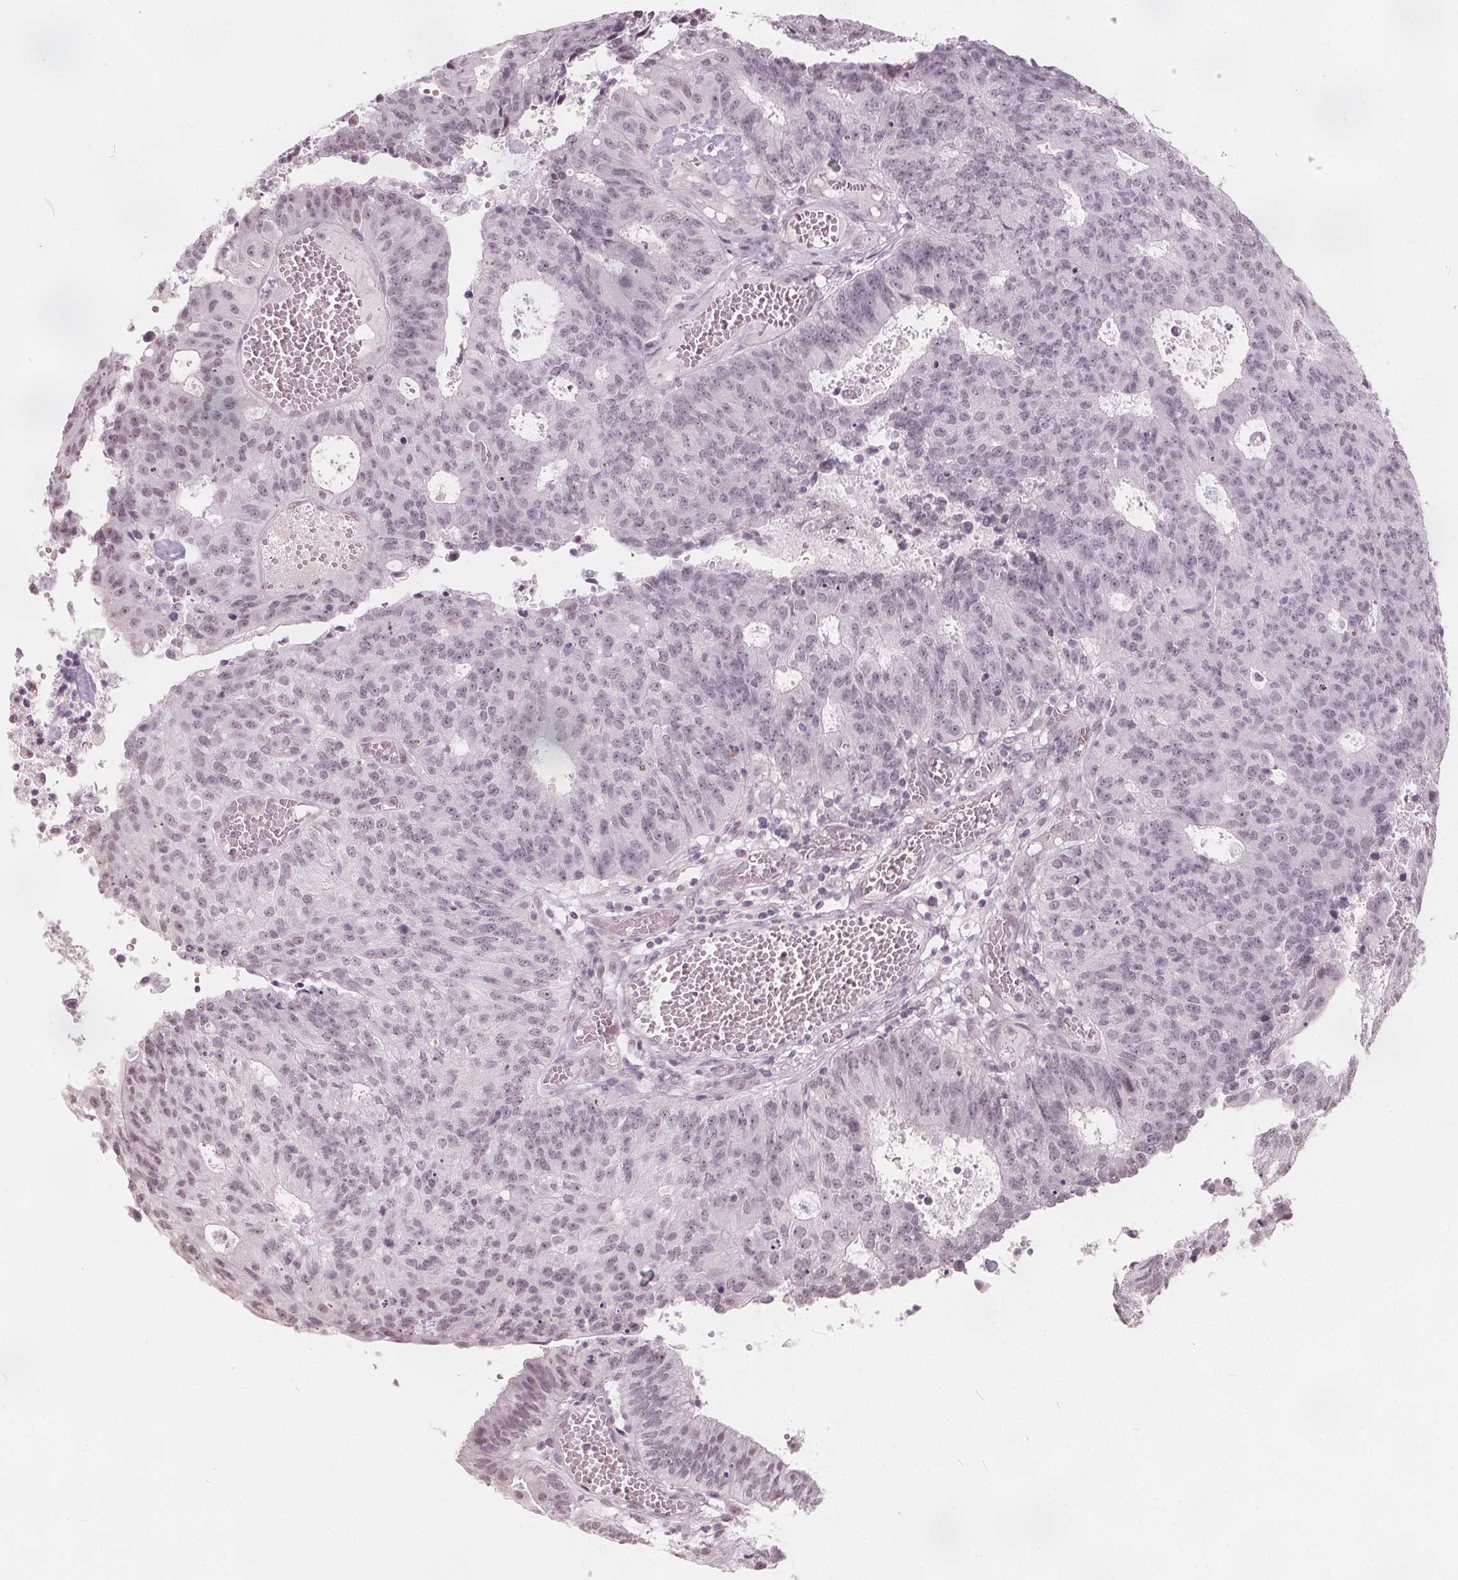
{"staining": {"intensity": "weak", "quantity": "<25%", "location": "nuclear"}, "tissue": "endometrial cancer", "cell_type": "Tumor cells", "image_type": "cancer", "snomed": [{"axis": "morphology", "description": "Adenocarcinoma, NOS"}, {"axis": "topography", "description": "Endometrium"}], "caption": "There is no significant staining in tumor cells of endometrial cancer.", "gene": "NUP210L", "patient": {"sex": "female", "age": 82}}